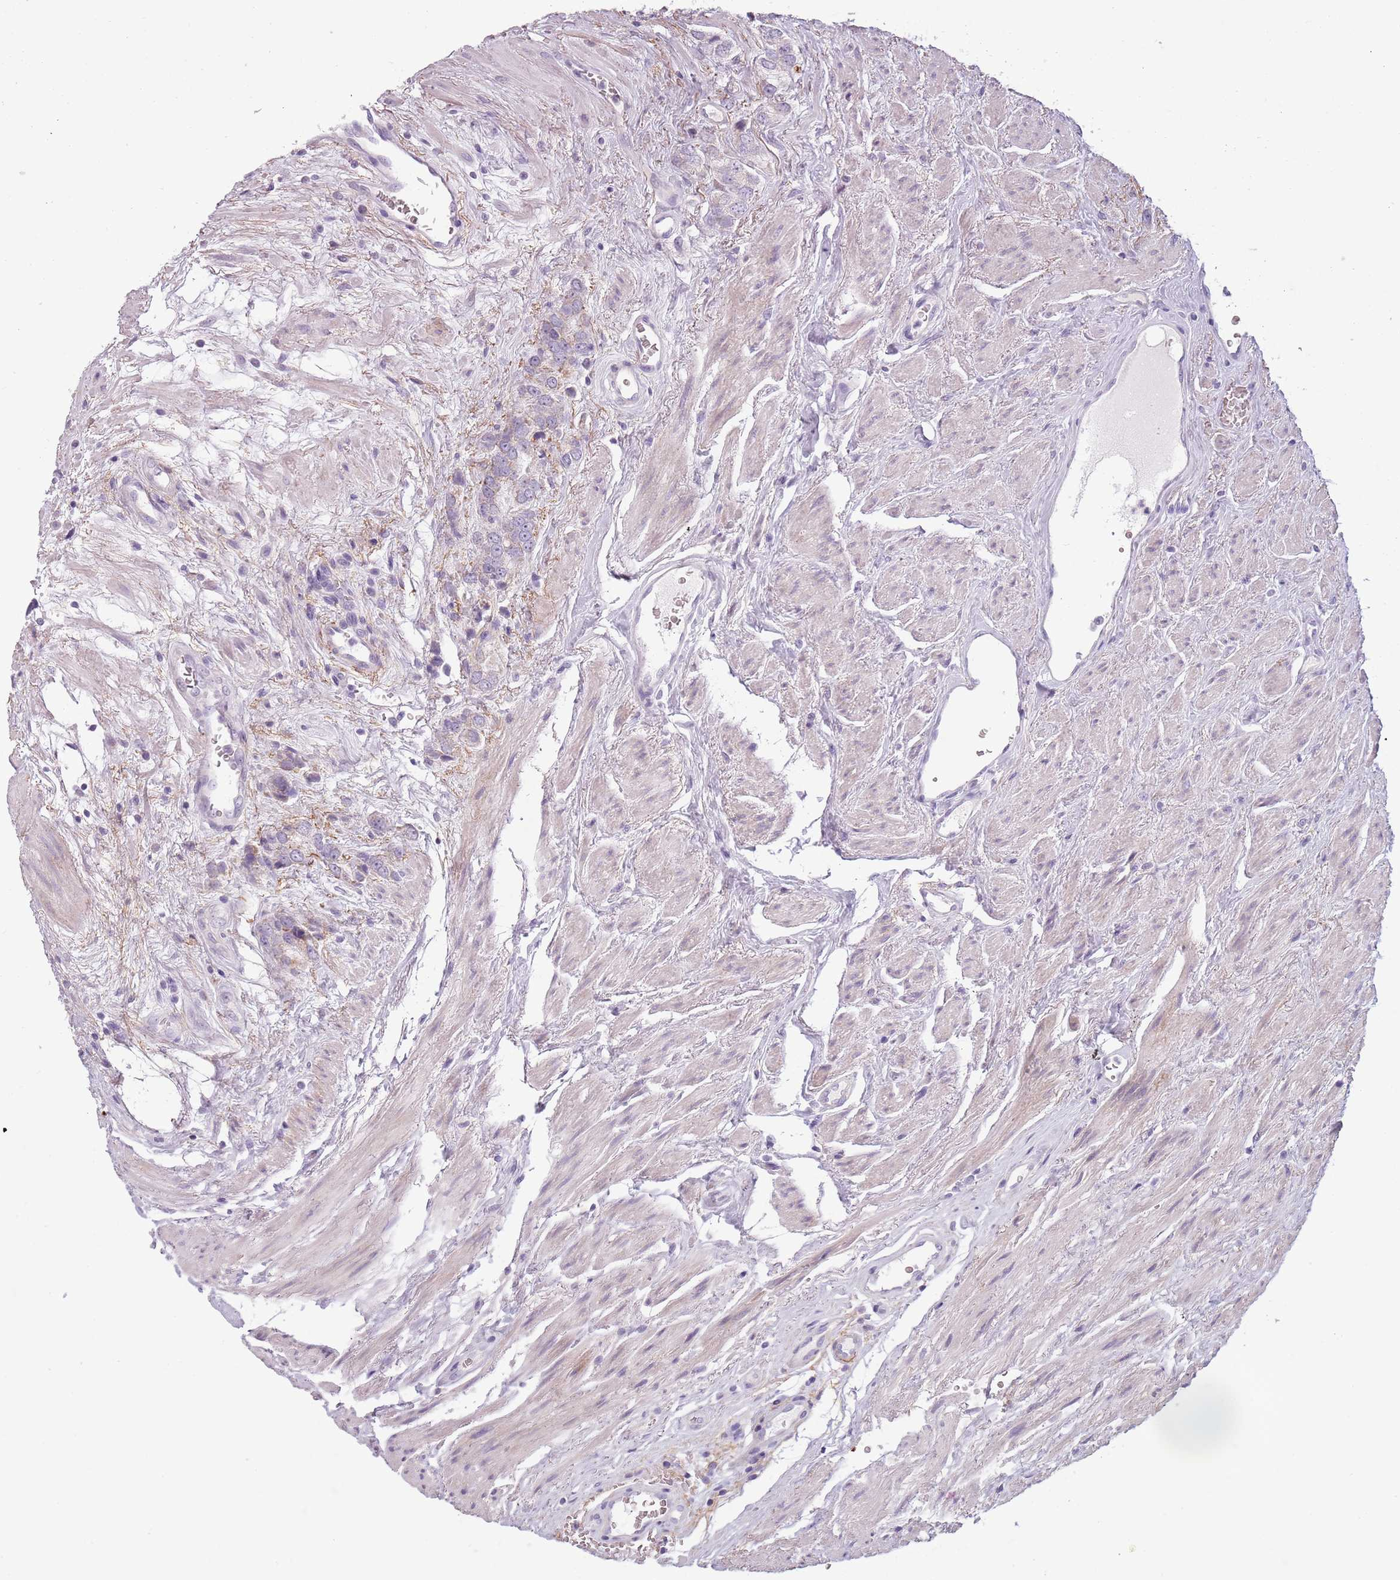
{"staining": {"intensity": "weak", "quantity": "25%-75%", "location": "cytoplasmic/membranous"}, "tissue": "prostate cancer", "cell_type": "Tumor cells", "image_type": "cancer", "snomed": [{"axis": "morphology", "description": "Adenocarcinoma, High grade"}, {"axis": "topography", "description": "Prostate and seminal vesicle, NOS"}], "caption": "Immunohistochemical staining of adenocarcinoma (high-grade) (prostate) shows low levels of weak cytoplasmic/membranous positivity in approximately 25%-75% of tumor cells.", "gene": "MEGF8", "patient": {"sex": "male", "age": 64}}